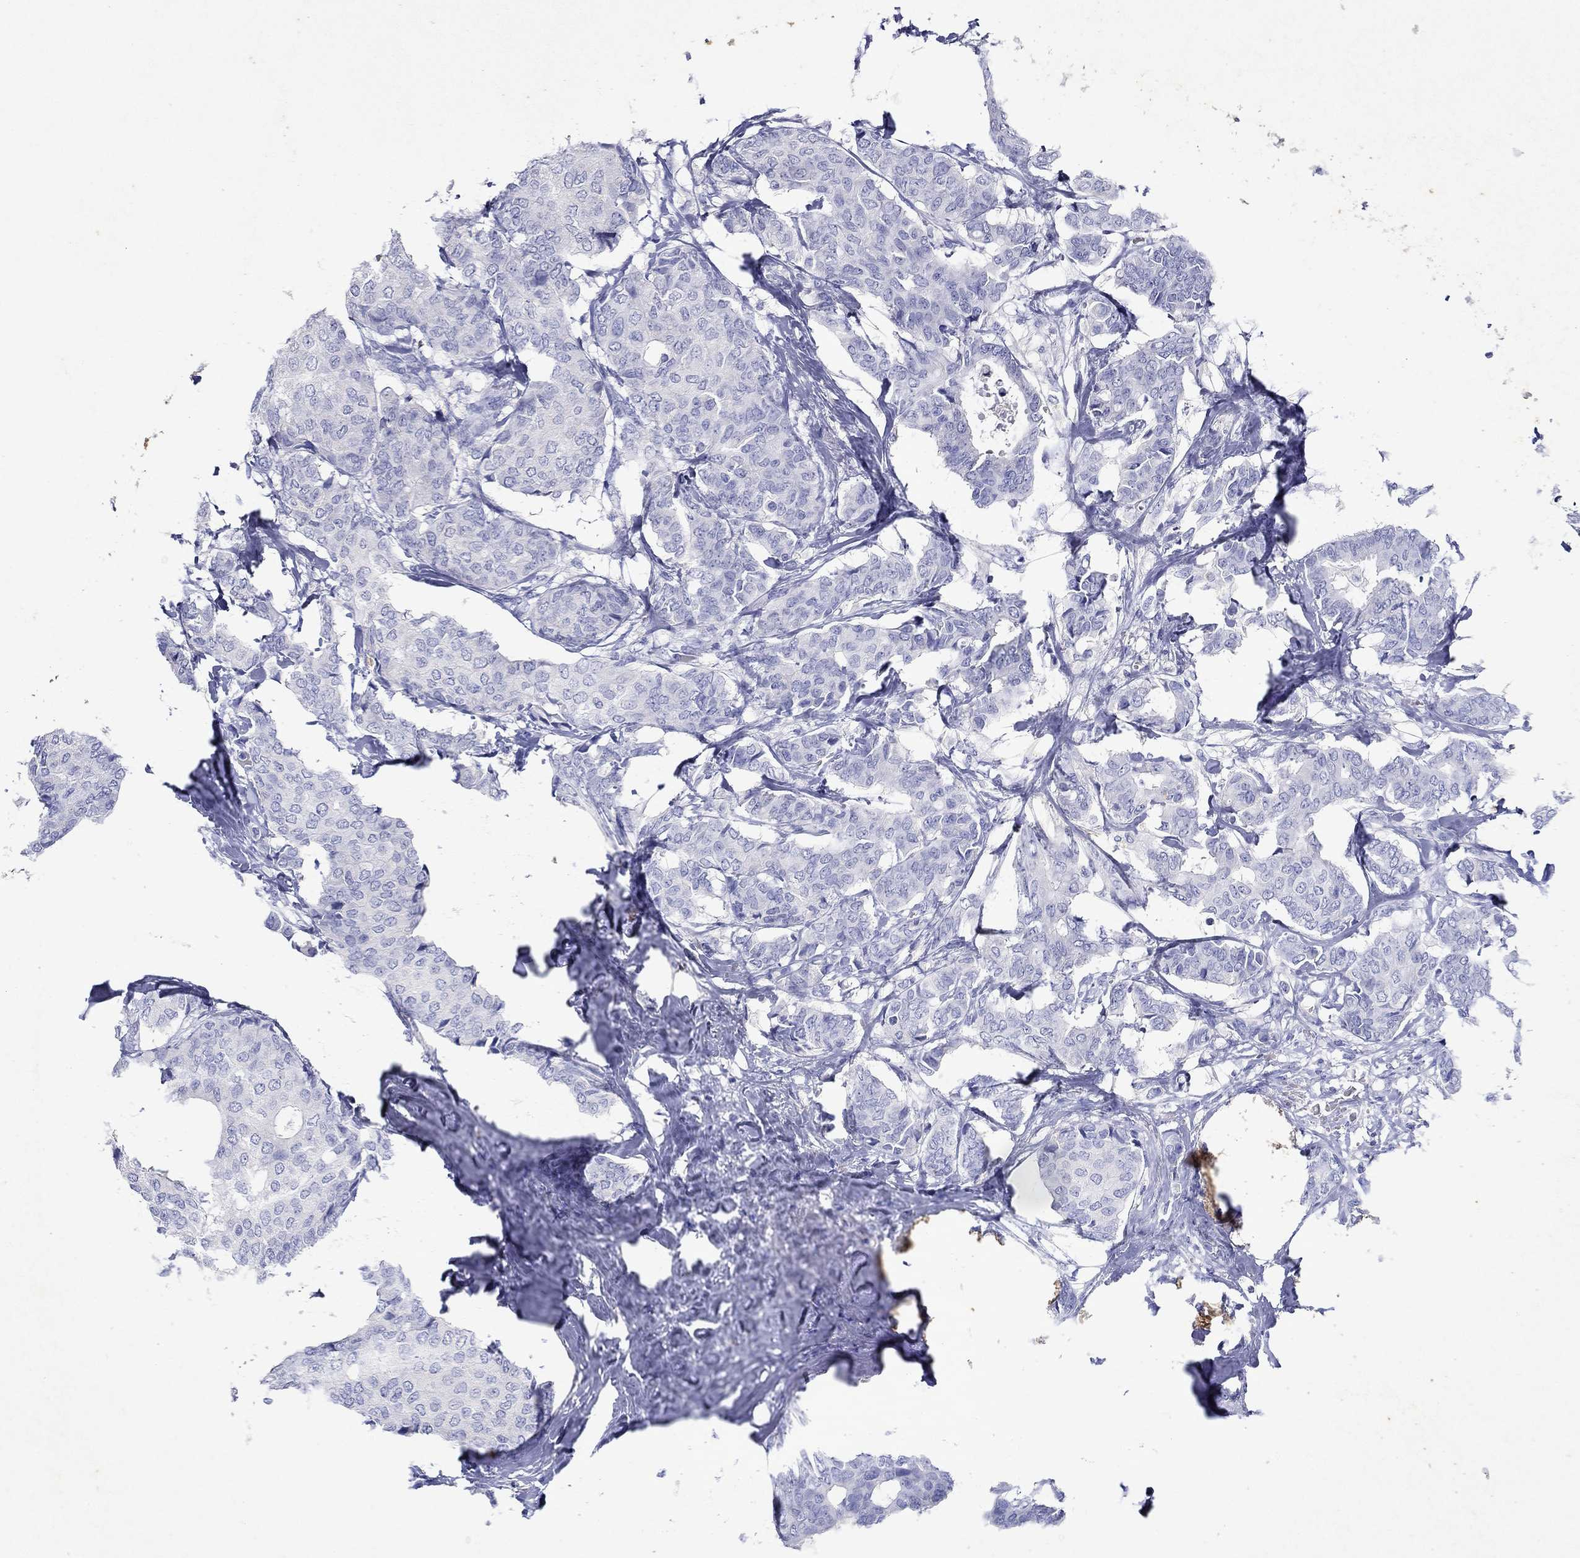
{"staining": {"intensity": "negative", "quantity": "none", "location": "none"}, "tissue": "breast cancer", "cell_type": "Tumor cells", "image_type": "cancer", "snomed": [{"axis": "morphology", "description": "Duct carcinoma"}, {"axis": "topography", "description": "Breast"}], "caption": "IHC histopathology image of human breast cancer stained for a protein (brown), which demonstrates no positivity in tumor cells. (DAB IHC, high magnification).", "gene": "EPX", "patient": {"sex": "female", "age": 75}}